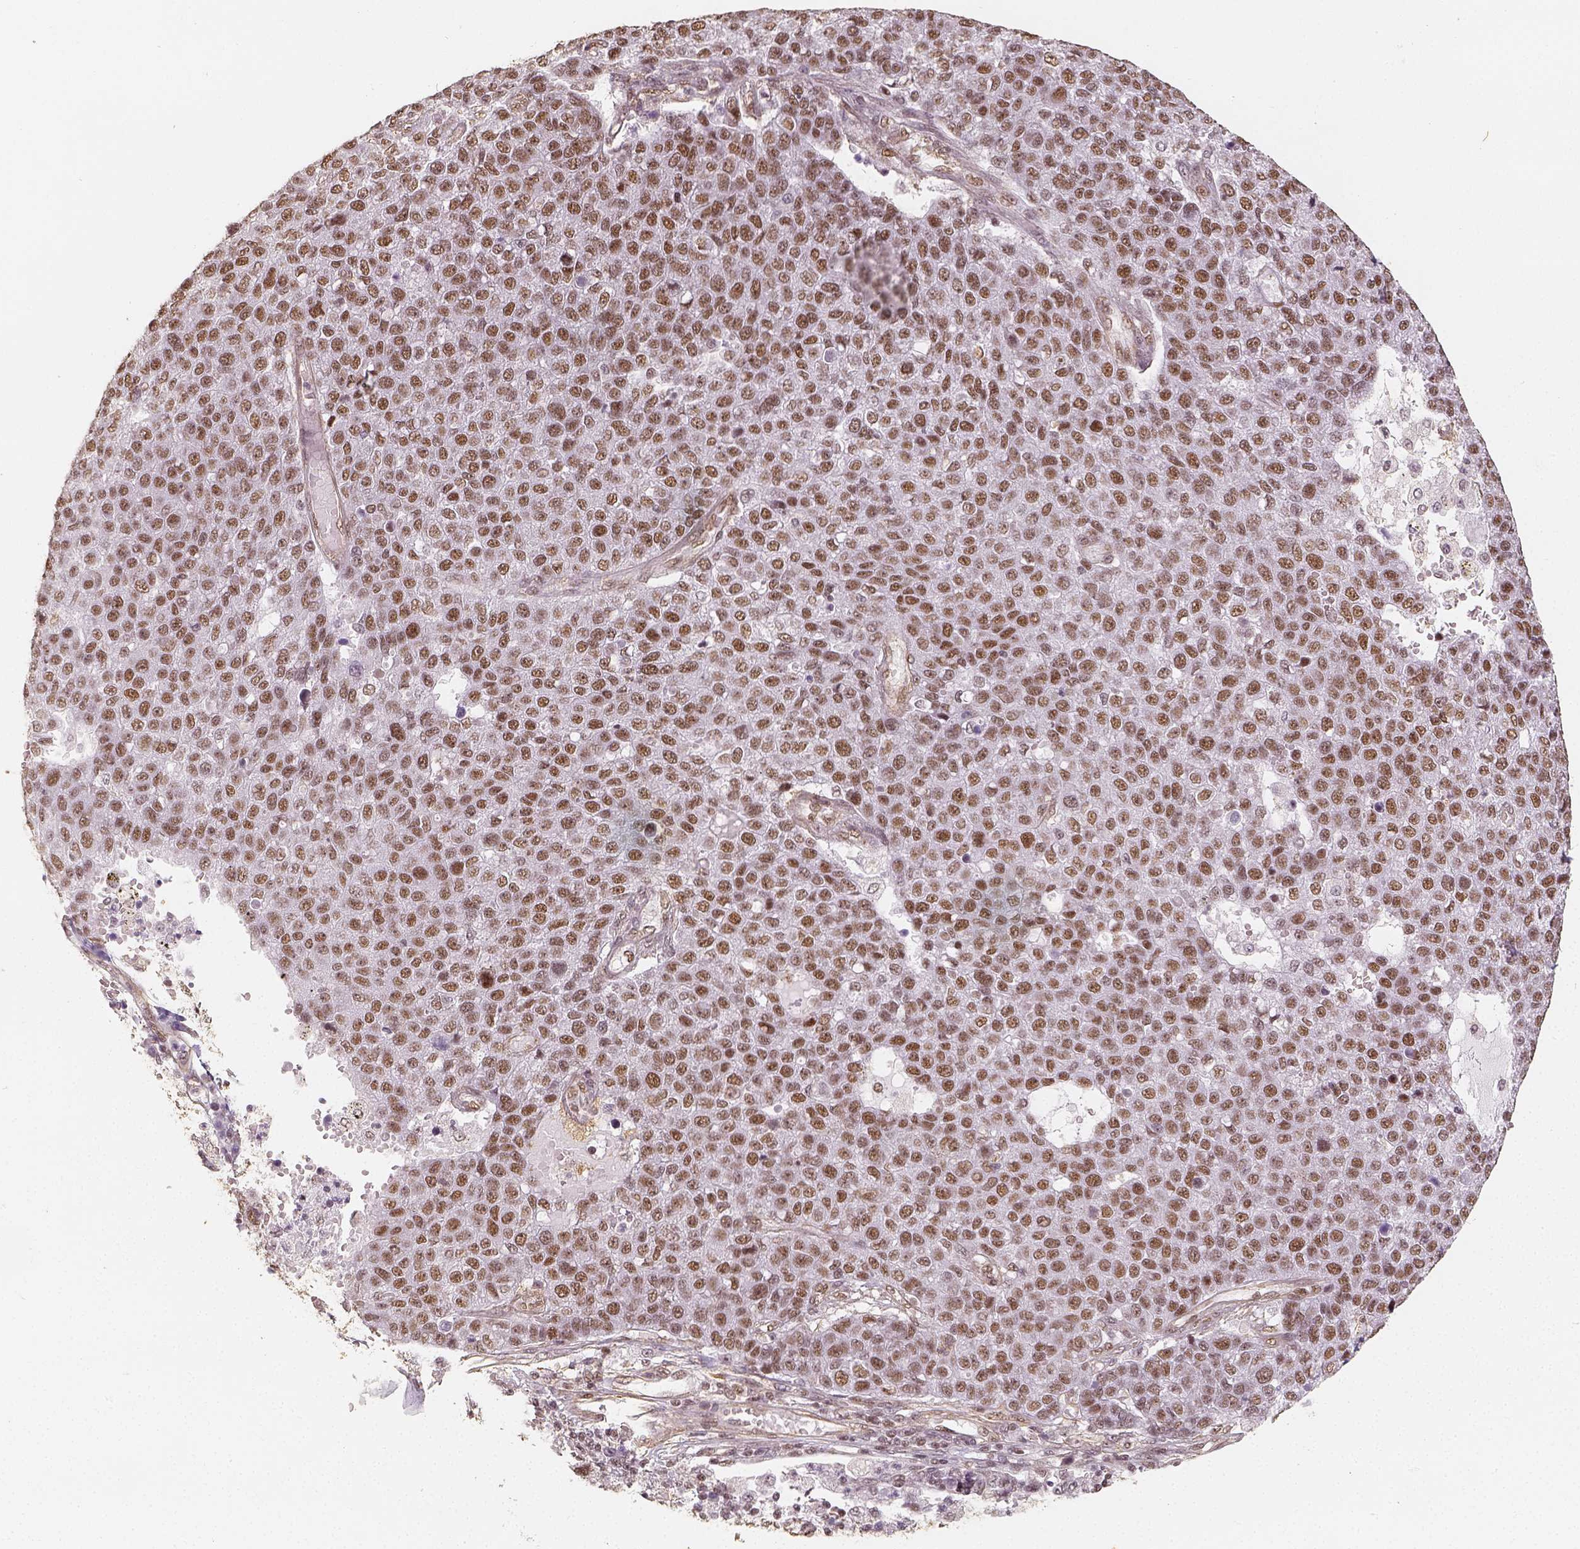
{"staining": {"intensity": "moderate", "quantity": ">75%", "location": "nuclear"}, "tissue": "pancreatic cancer", "cell_type": "Tumor cells", "image_type": "cancer", "snomed": [{"axis": "morphology", "description": "Adenocarcinoma, NOS"}, {"axis": "topography", "description": "Pancreas"}], "caption": "A brown stain shows moderate nuclear positivity of a protein in pancreatic adenocarcinoma tumor cells. (Brightfield microscopy of DAB IHC at high magnification).", "gene": "HDAC1", "patient": {"sex": "female", "age": 61}}